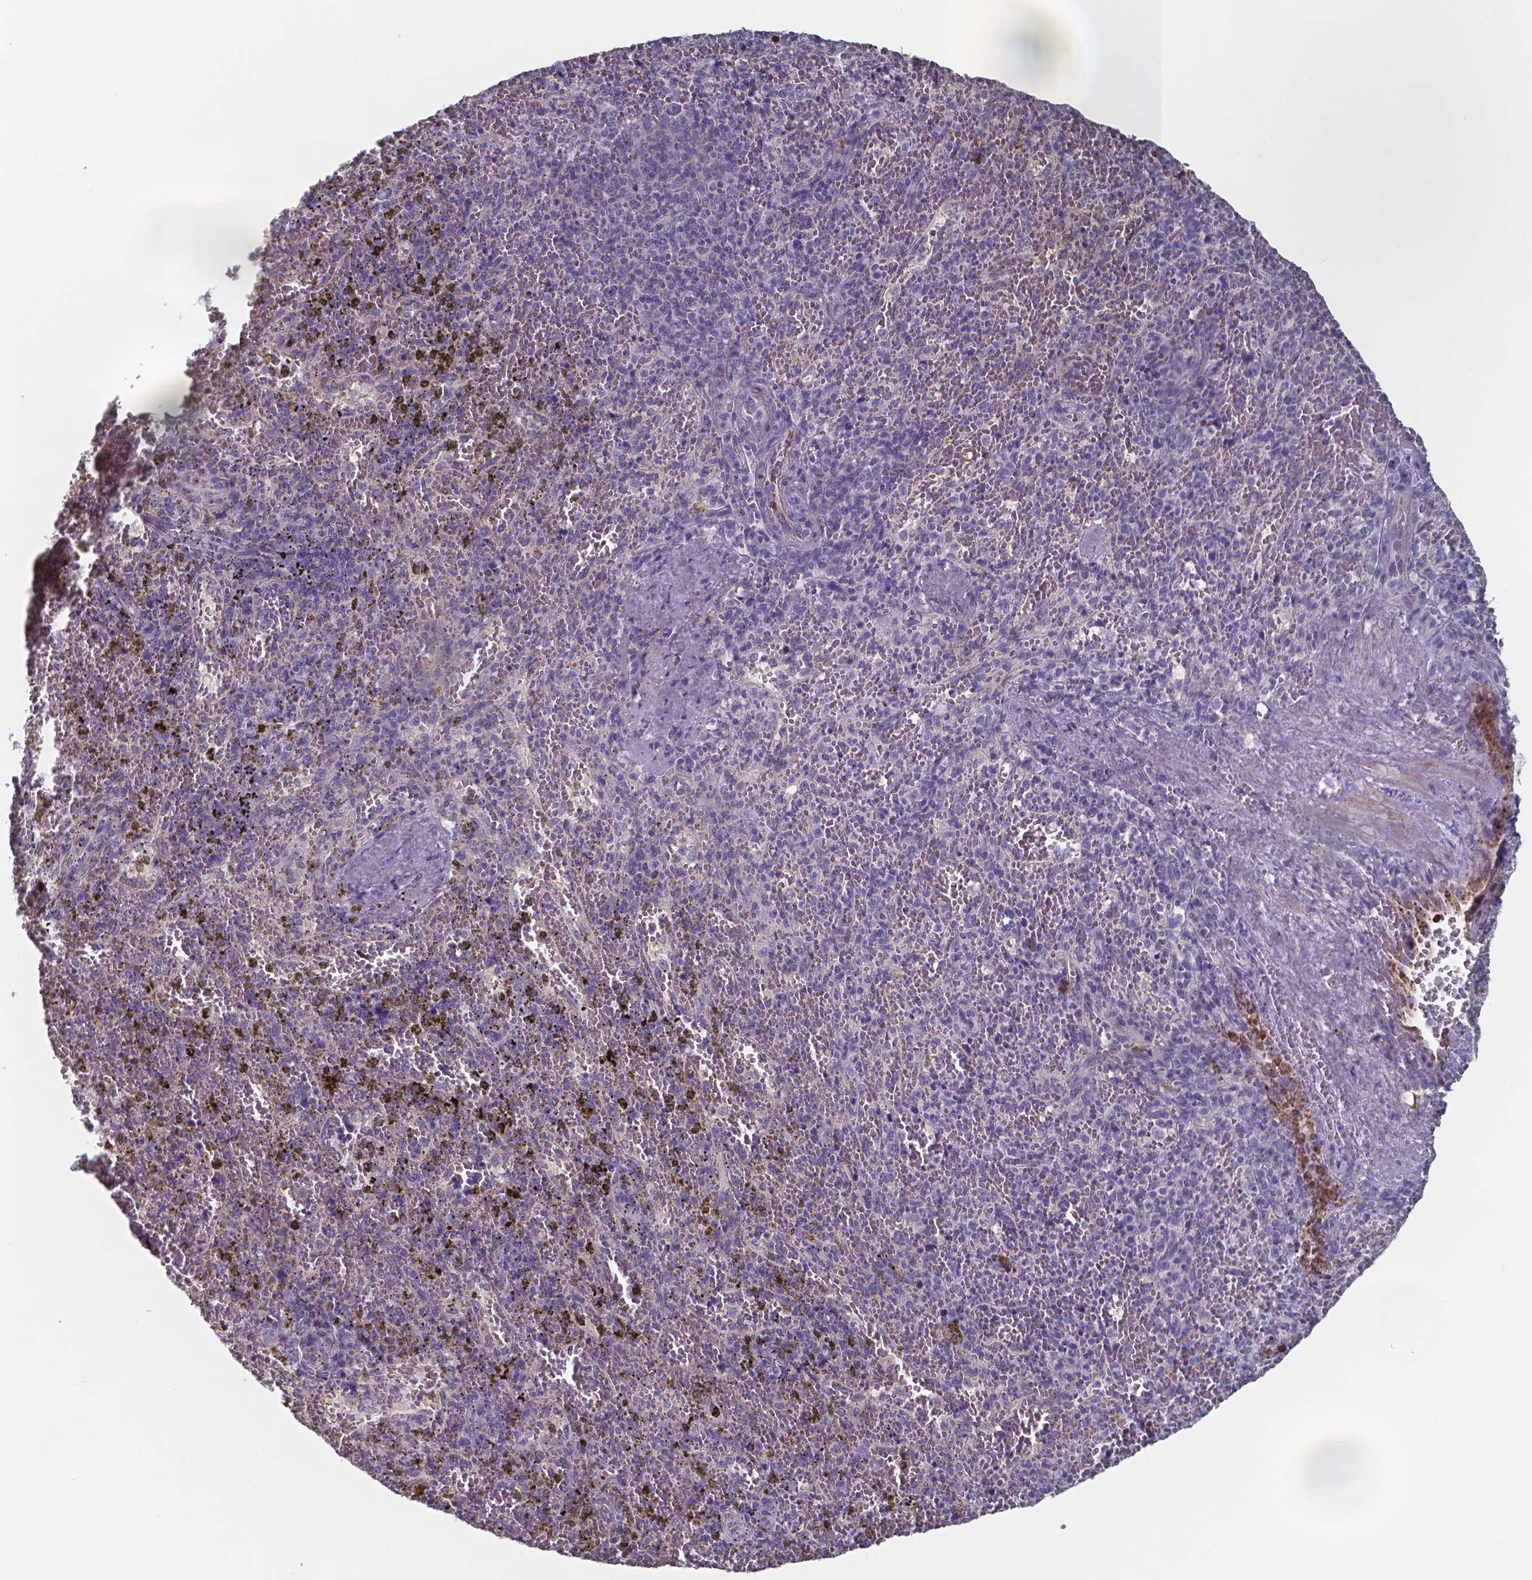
{"staining": {"intensity": "negative", "quantity": "none", "location": "none"}, "tissue": "spleen", "cell_type": "Cells in red pulp", "image_type": "normal", "snomed": [{"axis": "morphology", "description": "Normal tissue, NOS"}, {"axis": "topography", "description": "Spleen"}], "caption": "High magnification brightfield microscopy of unremarkable spleen stained with DAB (brown) and counterstained with hematoxylin (blue): cells in red pulp show no significant staining. The staining is performed using DAB brown chromogen with nuclei counter-stained in using hematoxylin.", "gene": "BTBD17", "patient": {"sex": "female", "age": 50}}